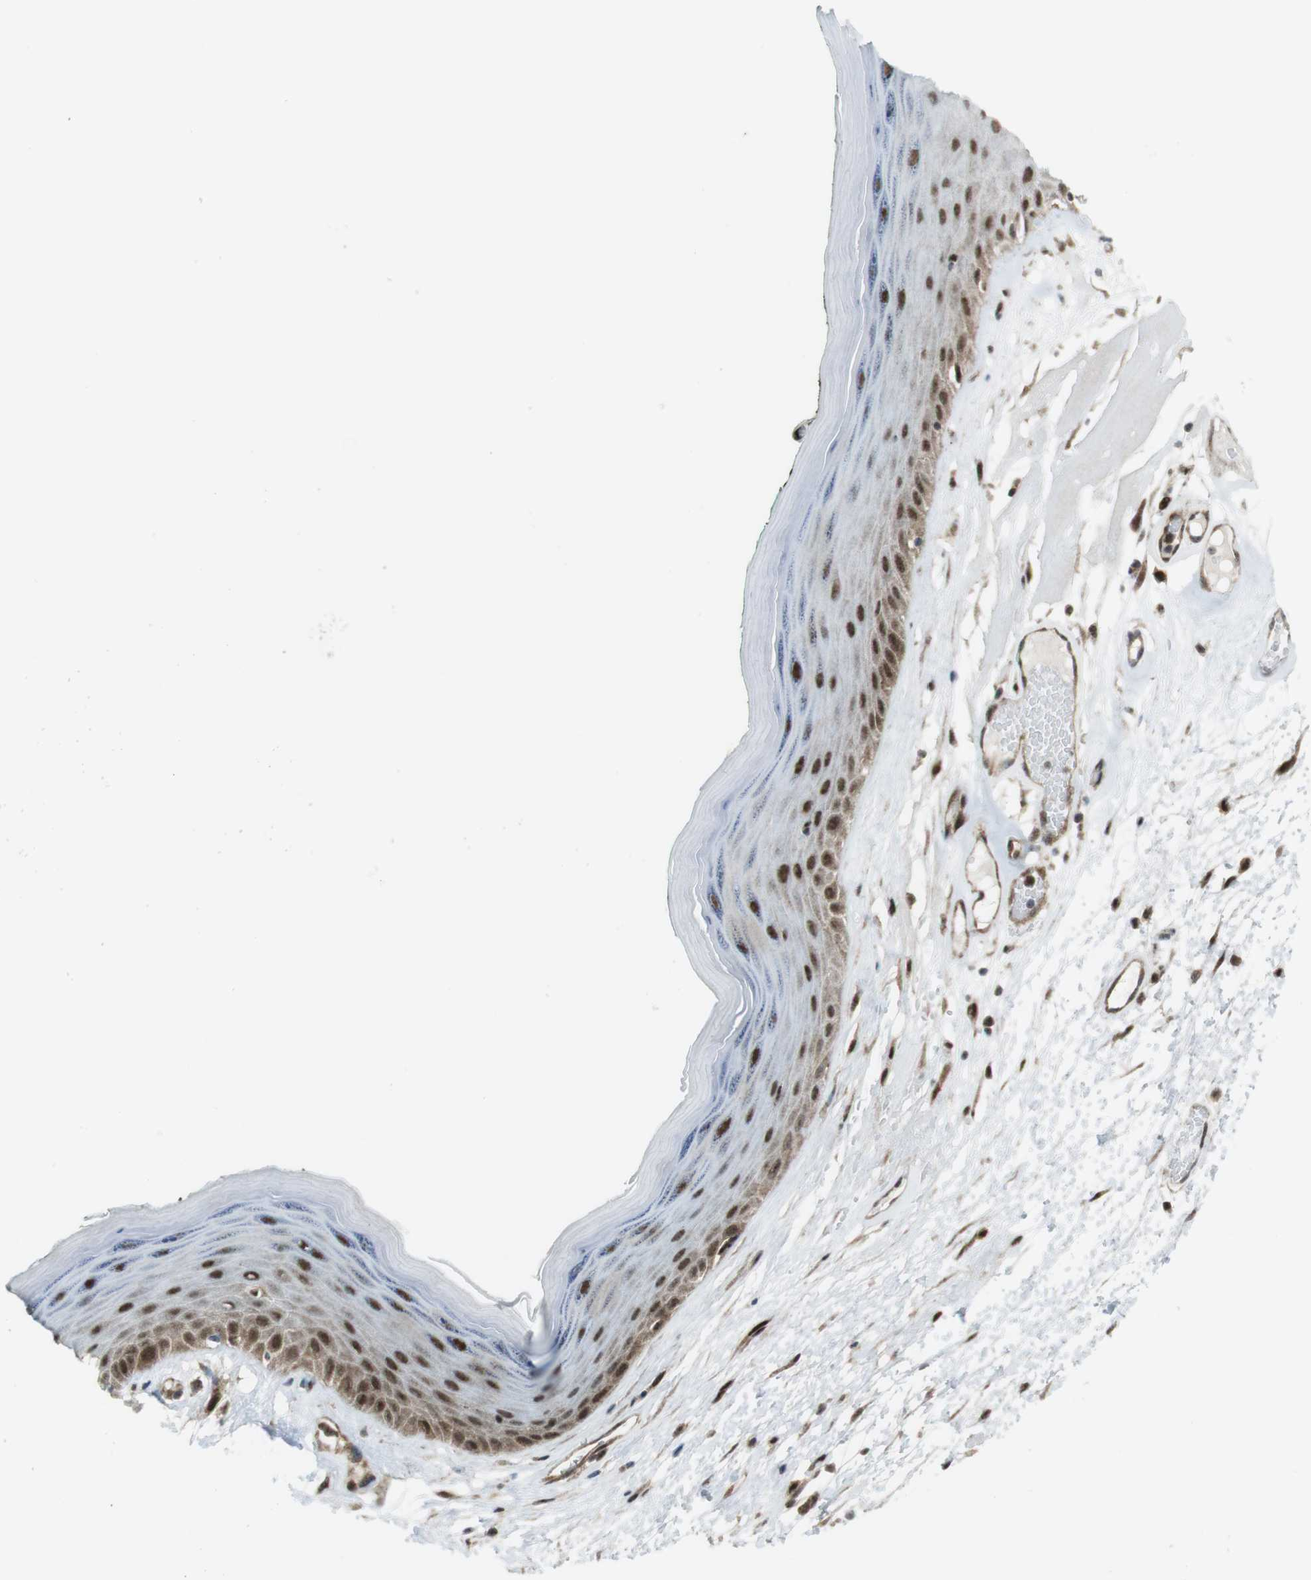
{"staining": {"intensity": "strong", "quantity": "25%-75%", "location": "cytoplasmic/membranous,nuclear"}, "tissue": "skin", "cell_type": "Epidermal cells", "image_type": "normal", "snomed": [{"axis": "morphology", "description": "Normal tissue, NOS"}, {"axis": "morphology", "description": "Inflammation, NOS"}, {"axis": "topography", "description": "Vulva"}], "caption": "Epidermal cells exhibit high levels of strong cytoplasmic/membranous,nuclear positivity in approximately 25%-75% of cells in normal human skin.", "gene": "CSNK1D", "patient": {"sex": "female", "age": 84}}